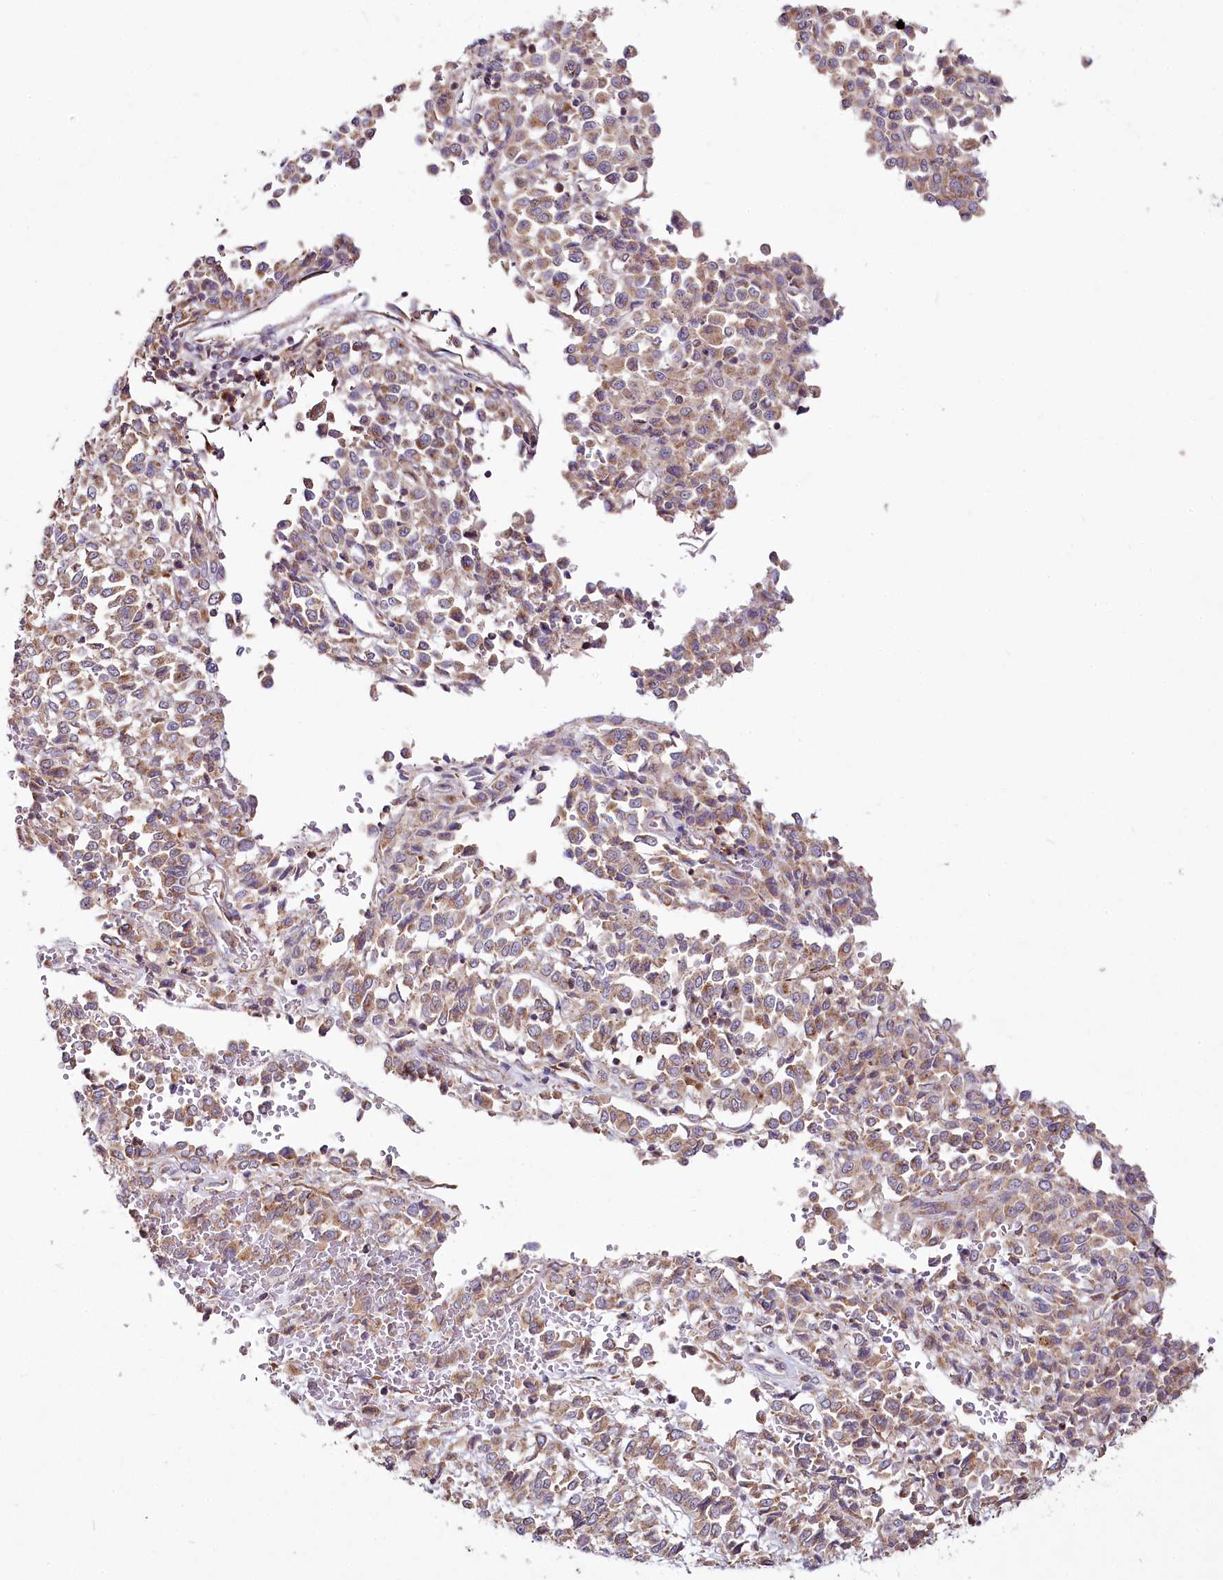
{"staining": {"intensity": "moderate", "quantity": ">75%", "location": "cytoplasmic/membranous"}, "tissue": "melanoma", "cell_type": "Tumor cells", "image_type": "cancer", "snomed": [{"axis": "morphology", "description": "Malignant melanoma, Metastatic site"}, {"axis": "topography", "description": "Pancreas"}], "caption": "This image displays malignant melanoma (metastatic site) stained with immunohistochemistry (IHC) to label a protein in brown. The cytoplasmic/membranous of tumor cells show moderate positivity for the protein. Nuclei are counter-stained blue.", "gene": "ACOX2", "patient": {"sex": "female", "age": 30}}